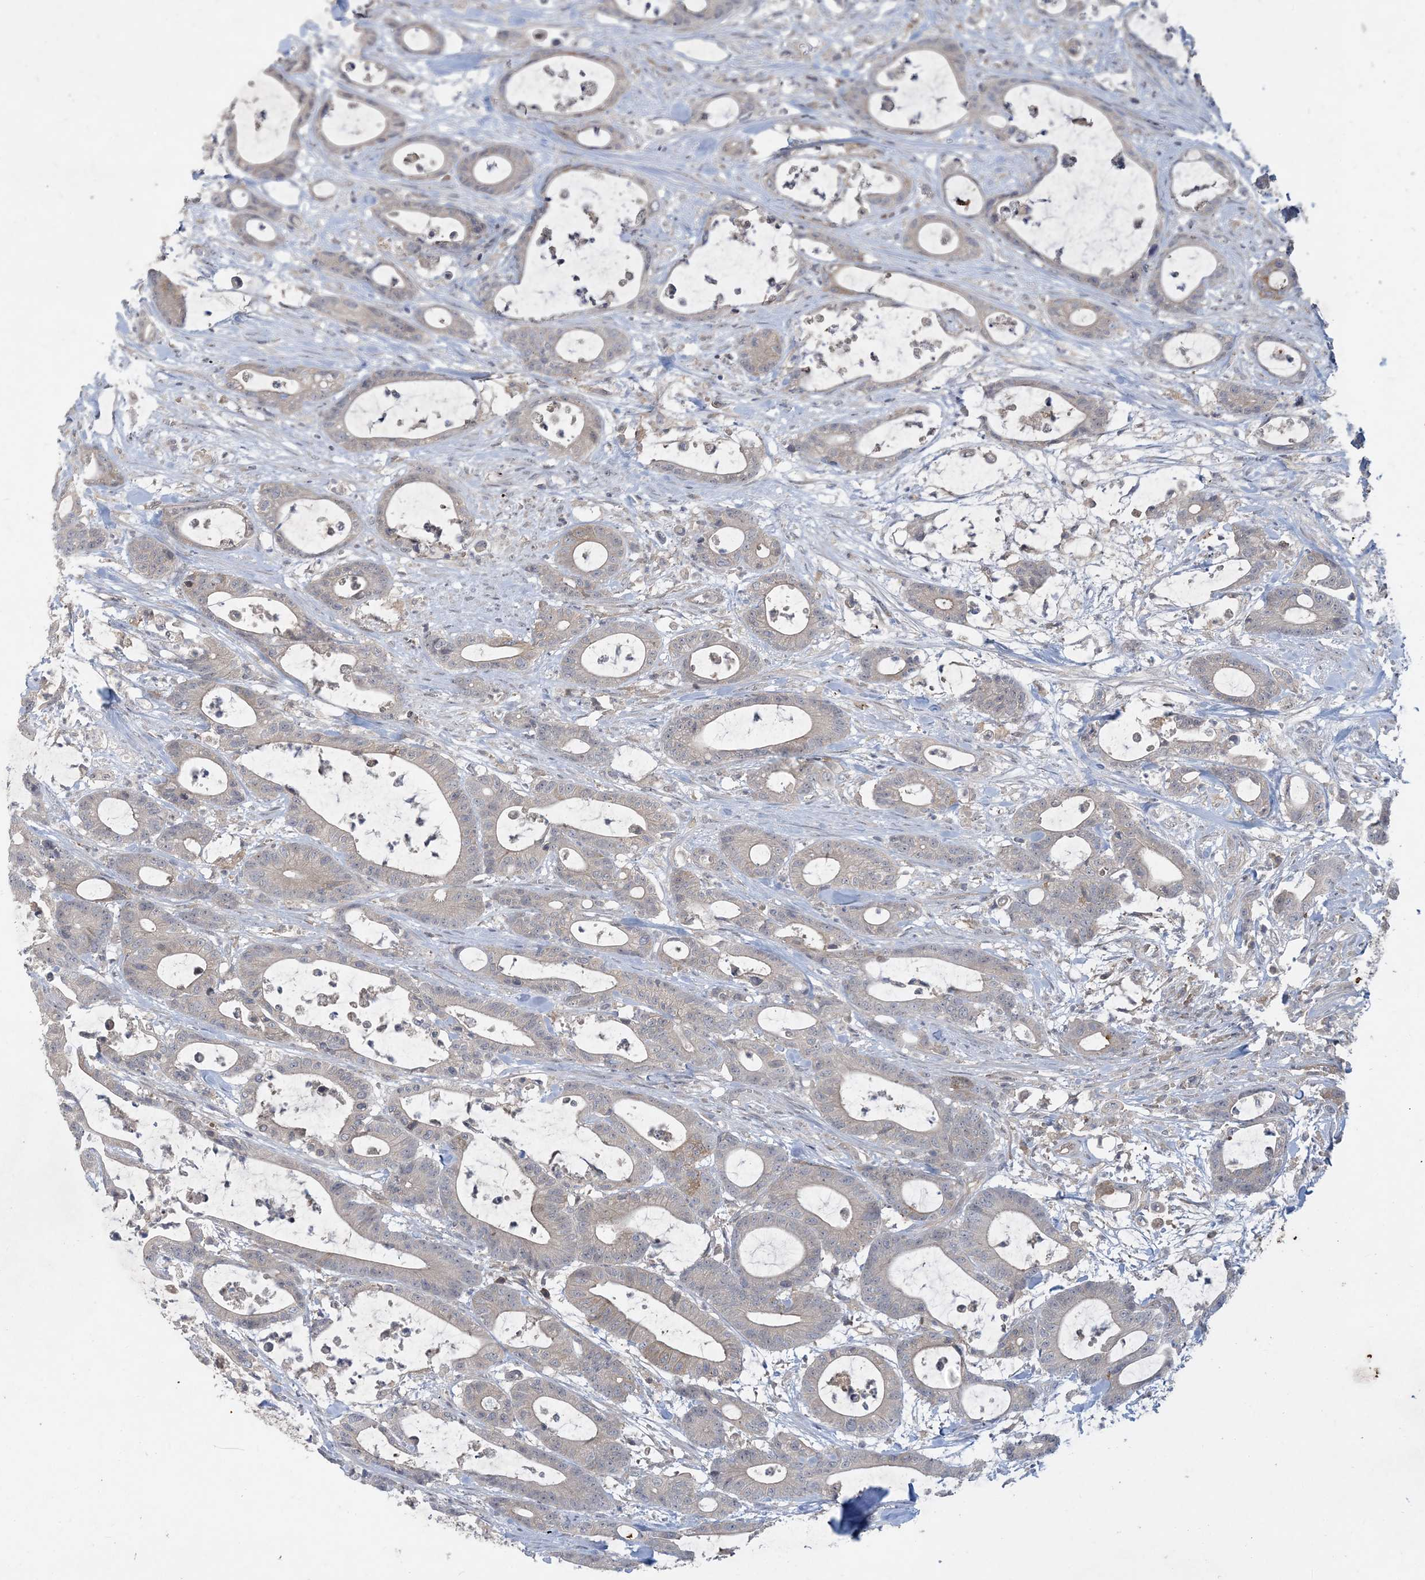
{"staining": {"intensity": "negative", "quantity": "none", "location": "none"}, "tissue": "colorectal cancer", "cell_type": "Tumor cells", "image_type": "cancer", "snomed": [{"axis": "morphology", "description": "Adenocarcinoma, NOS"}, {"axis": "topography", "description": "Colon"}], "caption": "DAB immunohistochemical staining of colorectal cancer demonstrates no significant expression in tumor cells.", "gene": "CDS1", "patient": {"sex": "female", "age": 84}}